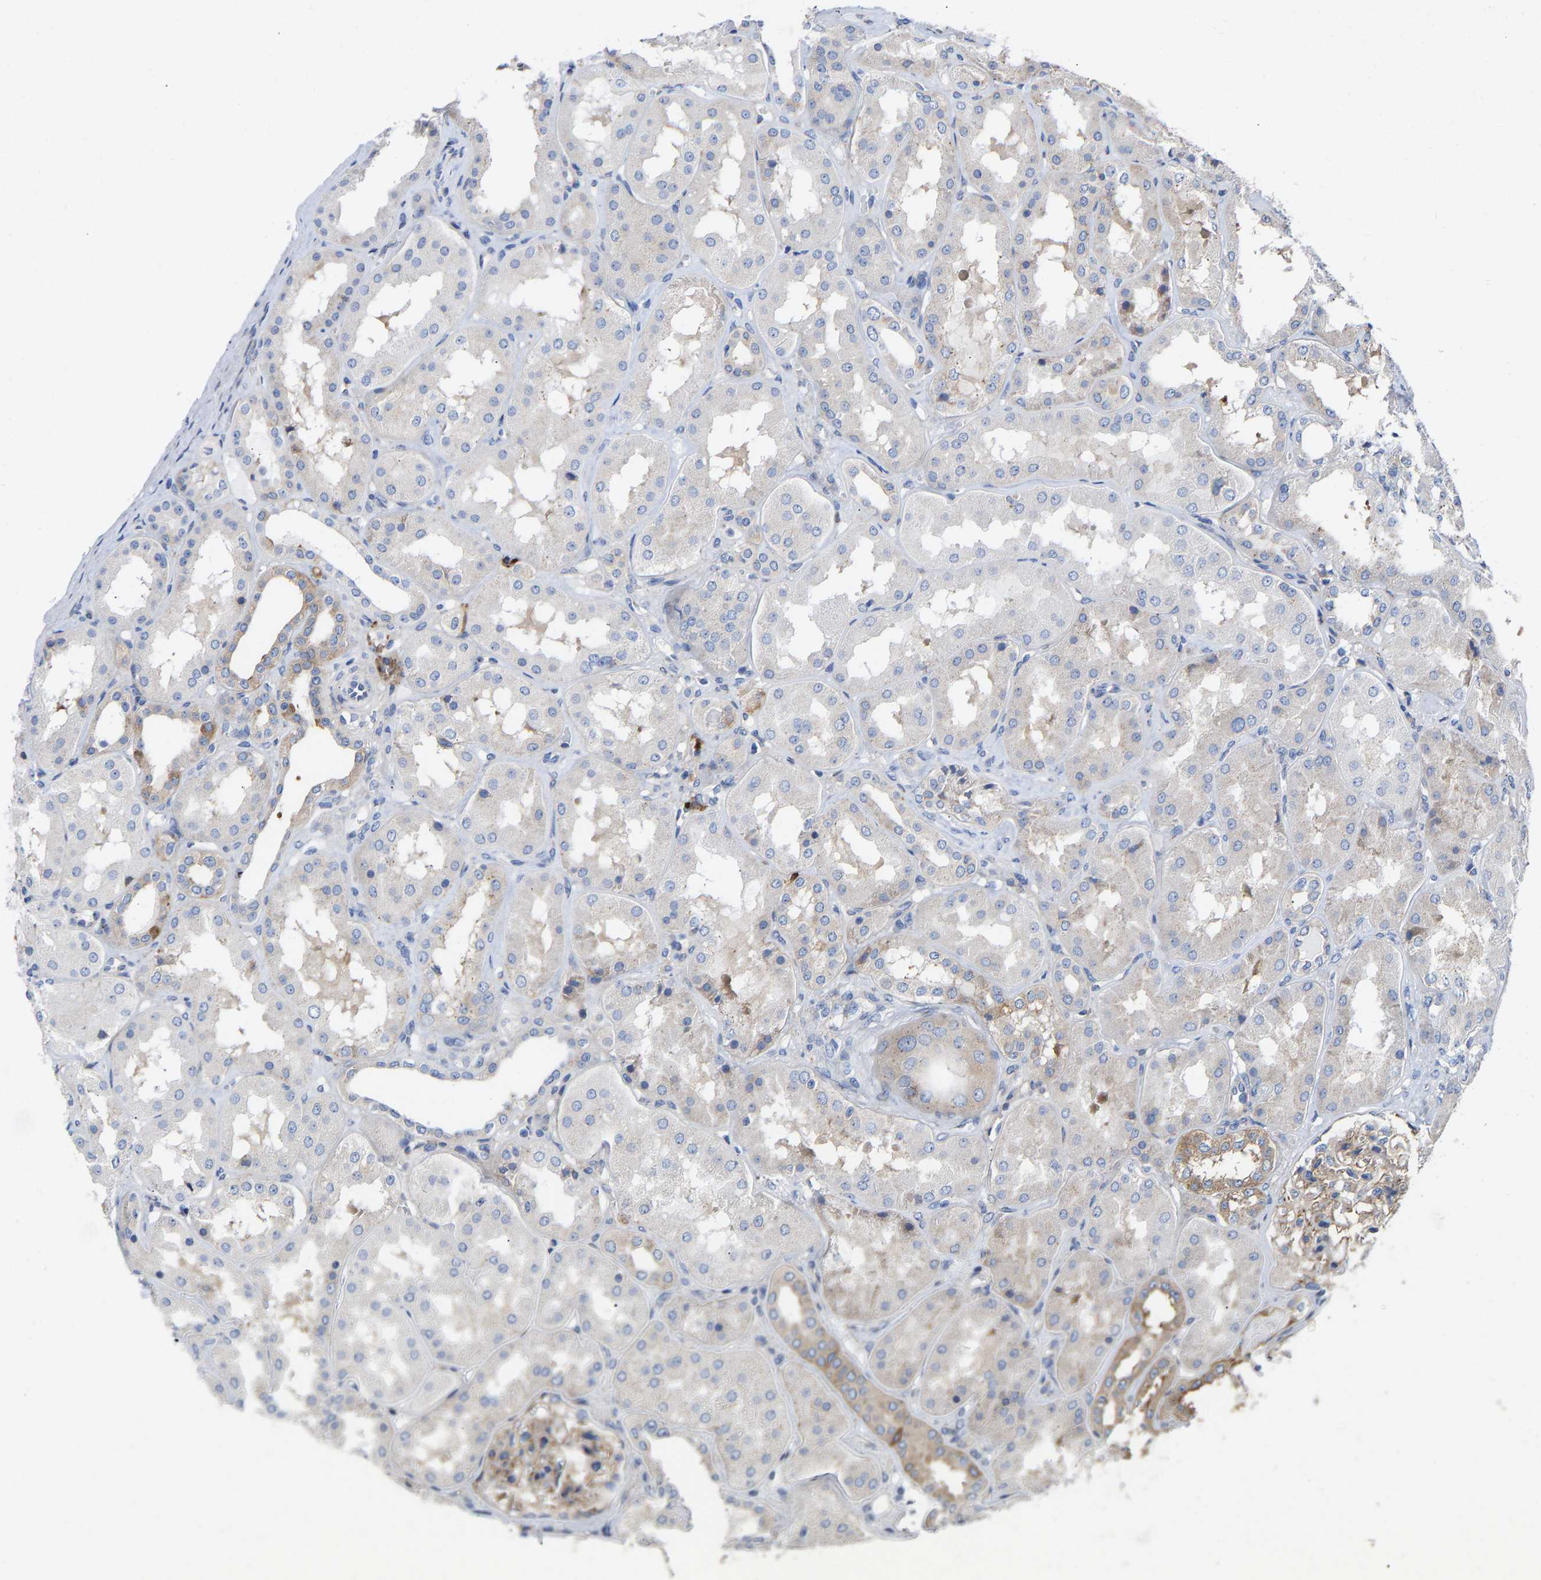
{"staining": {"intensity": "weak", "quantity": ">75%", "location": "cytoplasmic/membranous"}, "tissue": "kidney", "cell_type": "Cells in glomeruli", "image_type": "normal", "snomed": [{"axis": "morphology", "description": "Normal tissue, NOS"}, {"axis": "topography", "description": "Kidney"}], "caption": "Protein staining of normal kidney reveals weak cytoplasmic/membranous positivity in approximately >75% of cells in glomeruli.", "gene": "PPP1R15A", "patient": {"sex": "female", "age": 56}}